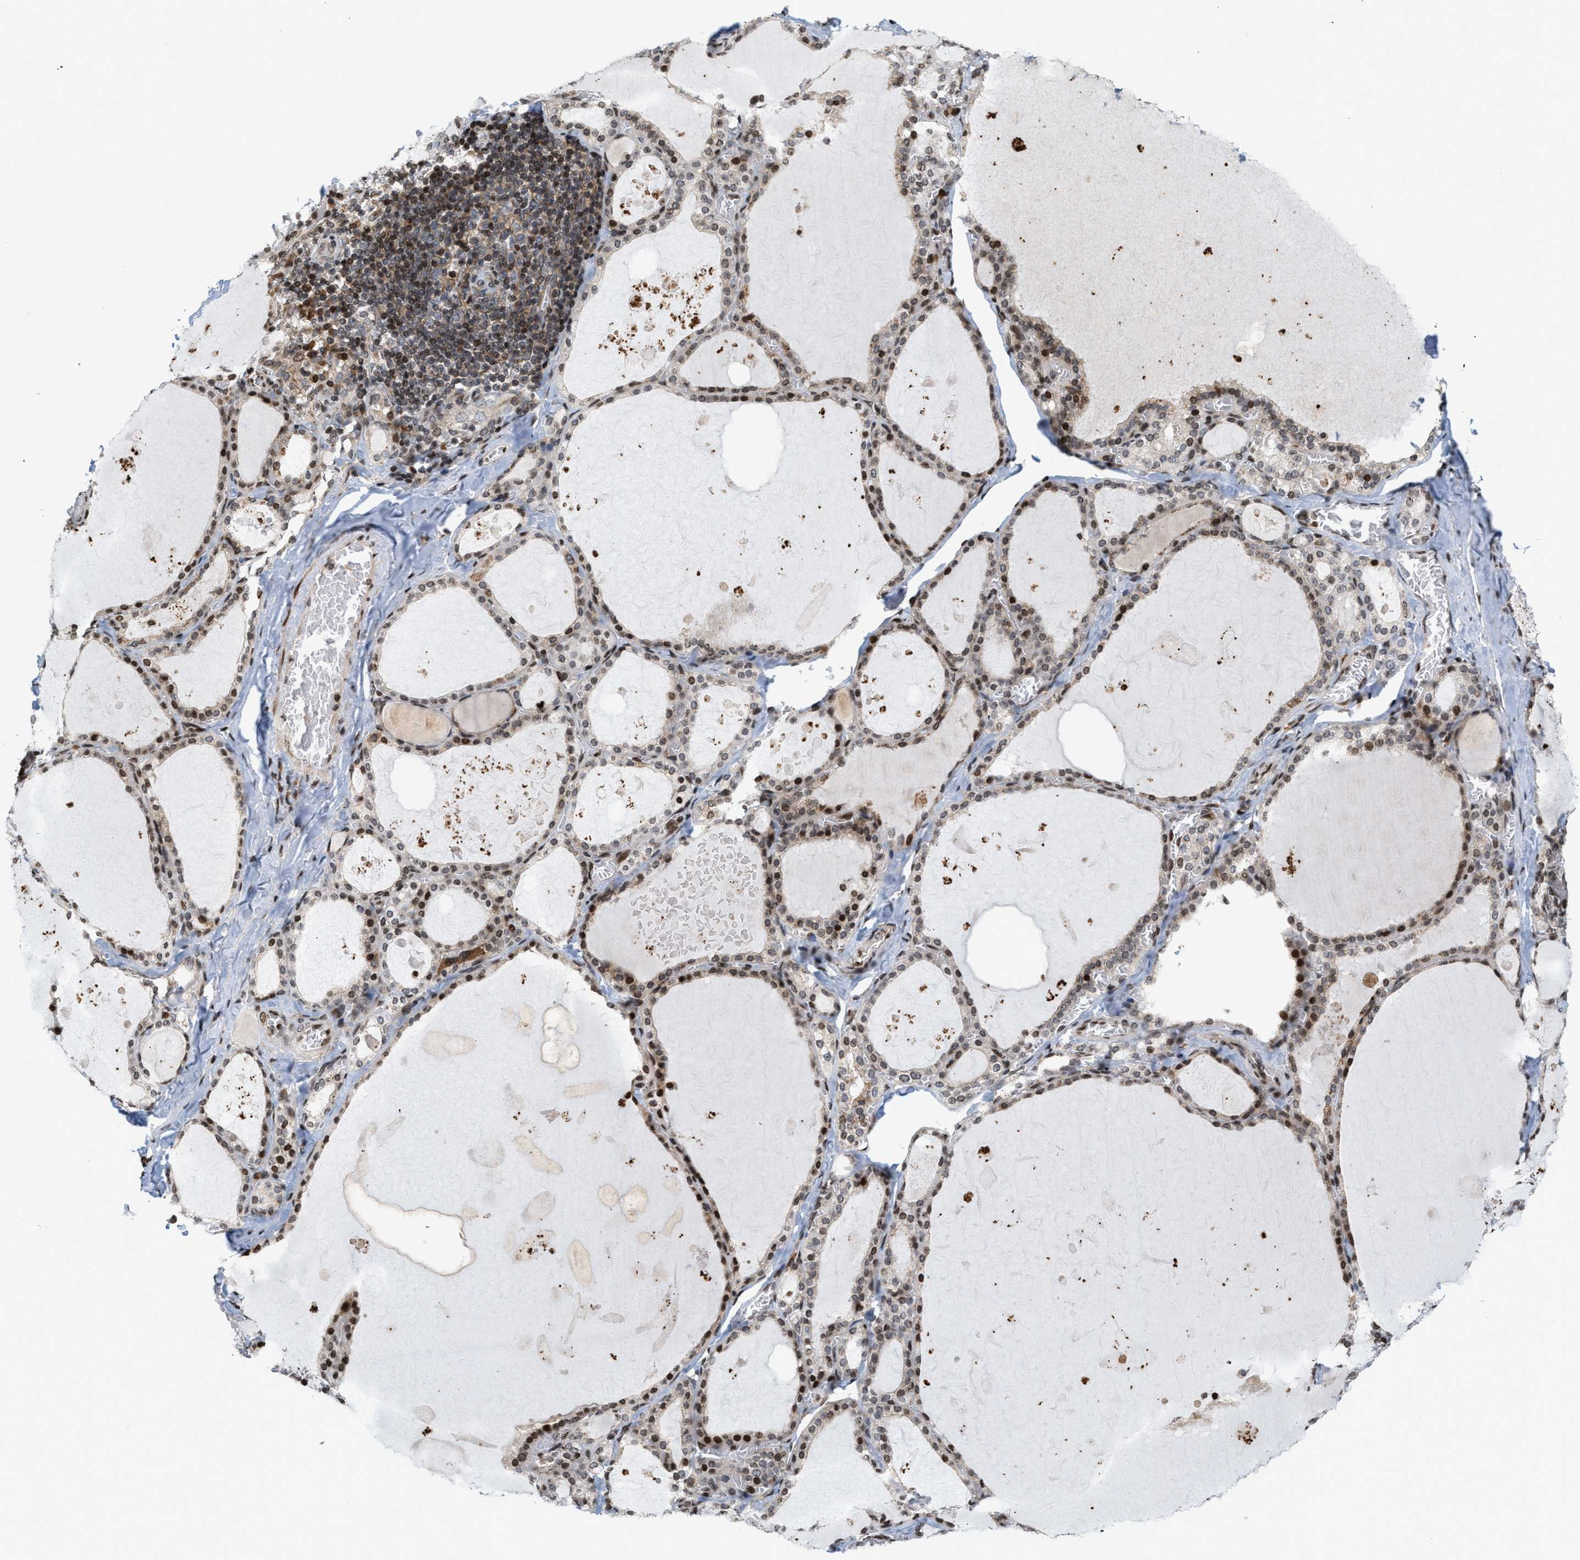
{"staining": {"intensity": "strong", "quantity": "25%-75%", "location": "cytoplasmic/membranous,nuclear"}, "tissue": "thyroid gland", "cell_type": "Glandular cells", "image_type": "normal", "snomed": [{"axis": "morphology", "description": "Normal tissue, NOS"}, {"axis": "topography", "description": "Thyroid gland"}], "caption": "Protein analysis of benign thyroid gland demonstrates strong cytoplasmic/membranous,nuclear positivity in about 25%-75% of glandular cells.", "gene": "PDZD2", "patient": {"sex": "male", "age": 56}}